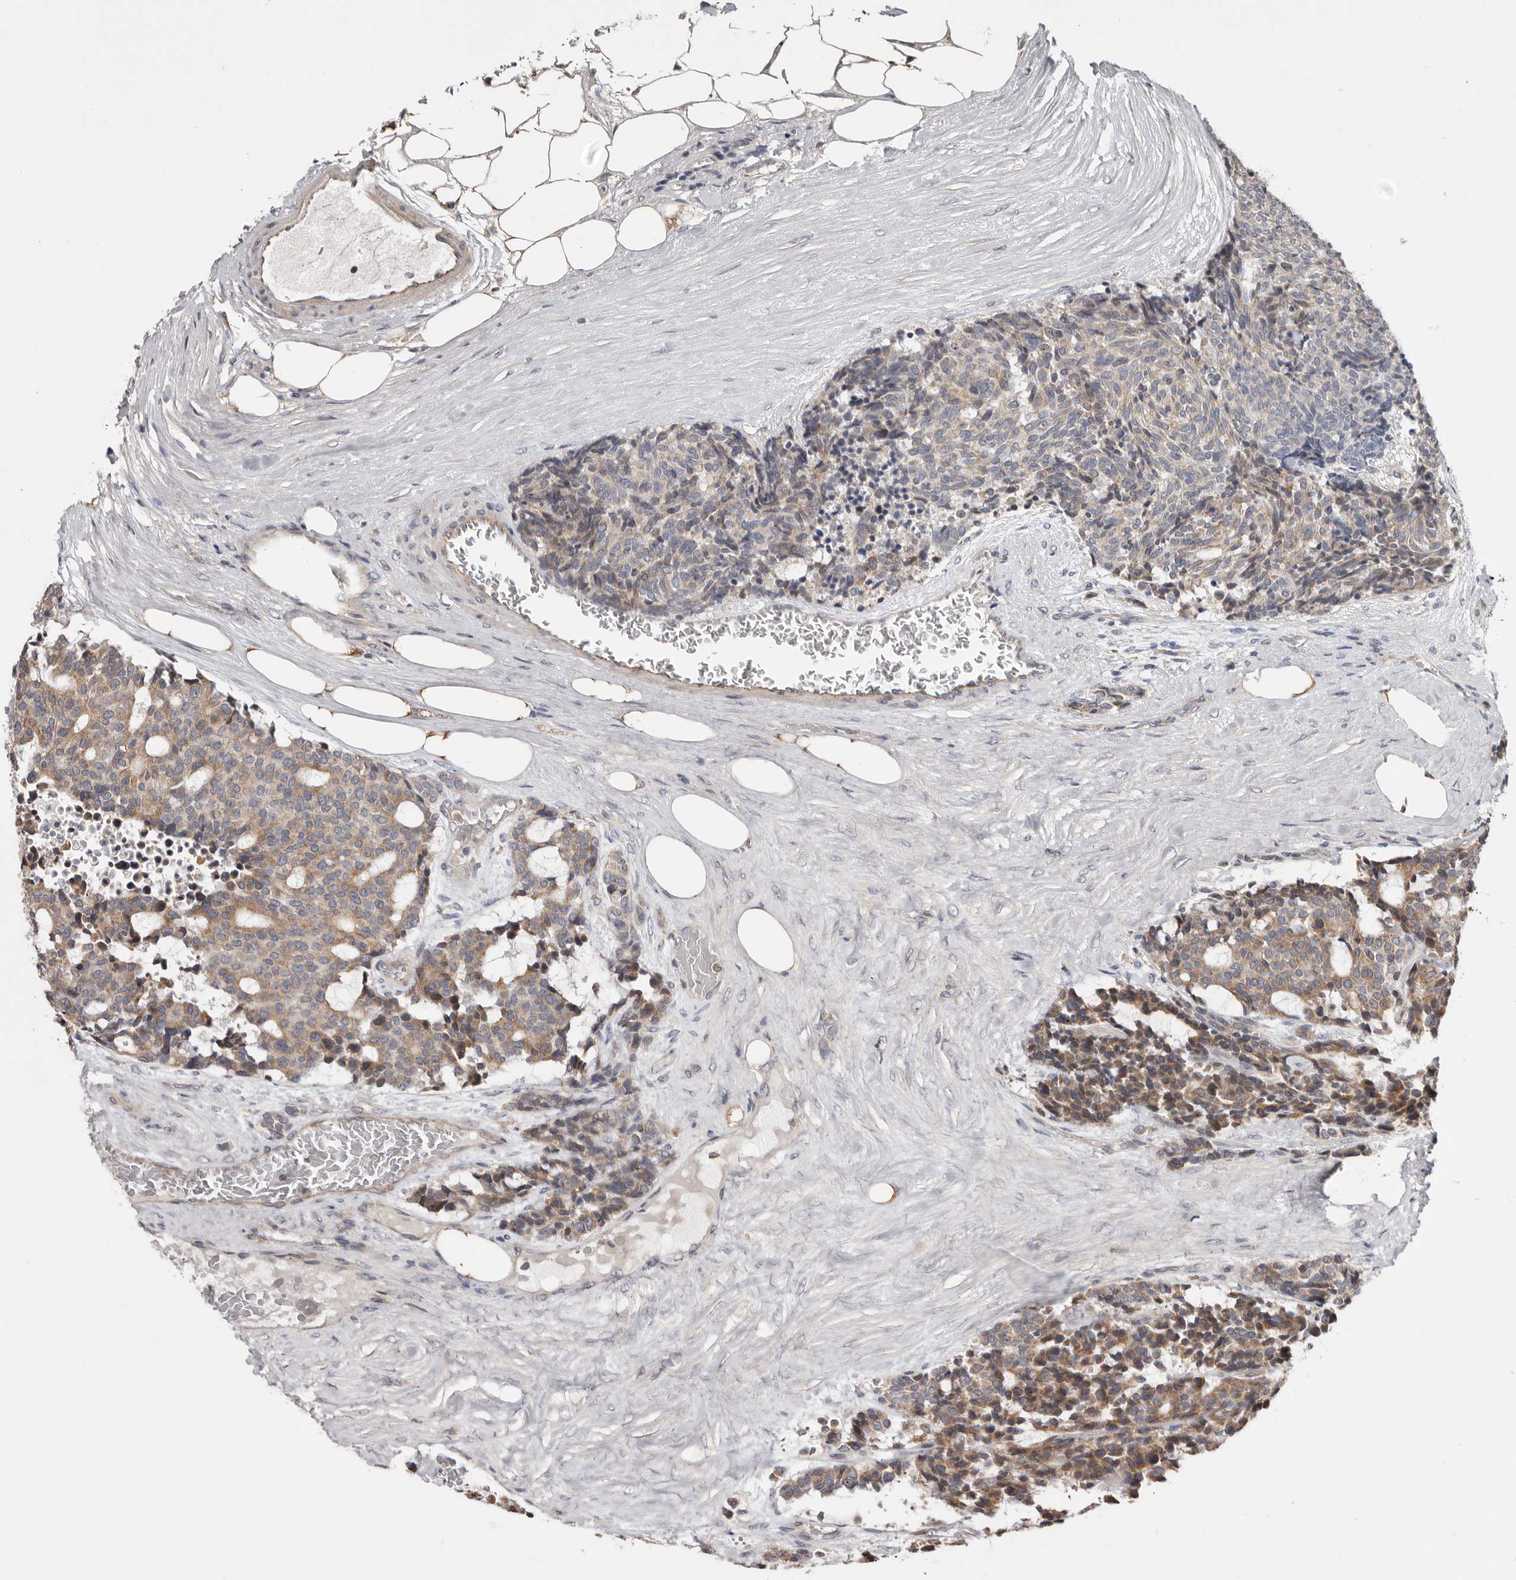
{"staining": {"intensity": "weak", "quantity": "25%-75%", "location": "cytoplasmic/membranous"}, "tissue": "carcinoid", "cell_type": "Tumor cells", "image_type": "cancer", "snomed": [{"axis": "morphology", "description": "Carcinoid, malignant, NOS"}, {"axis": "topography", "description": "Pancreas"}], "caption": "There is low levels of weak cytoplasmic/membranous staining in tumor cells of carcinoid, as demonstrated by immunohistochemical staining (brown color).", "gene": "TMUB1", "patient": {"sex": "female", "age": 54}}